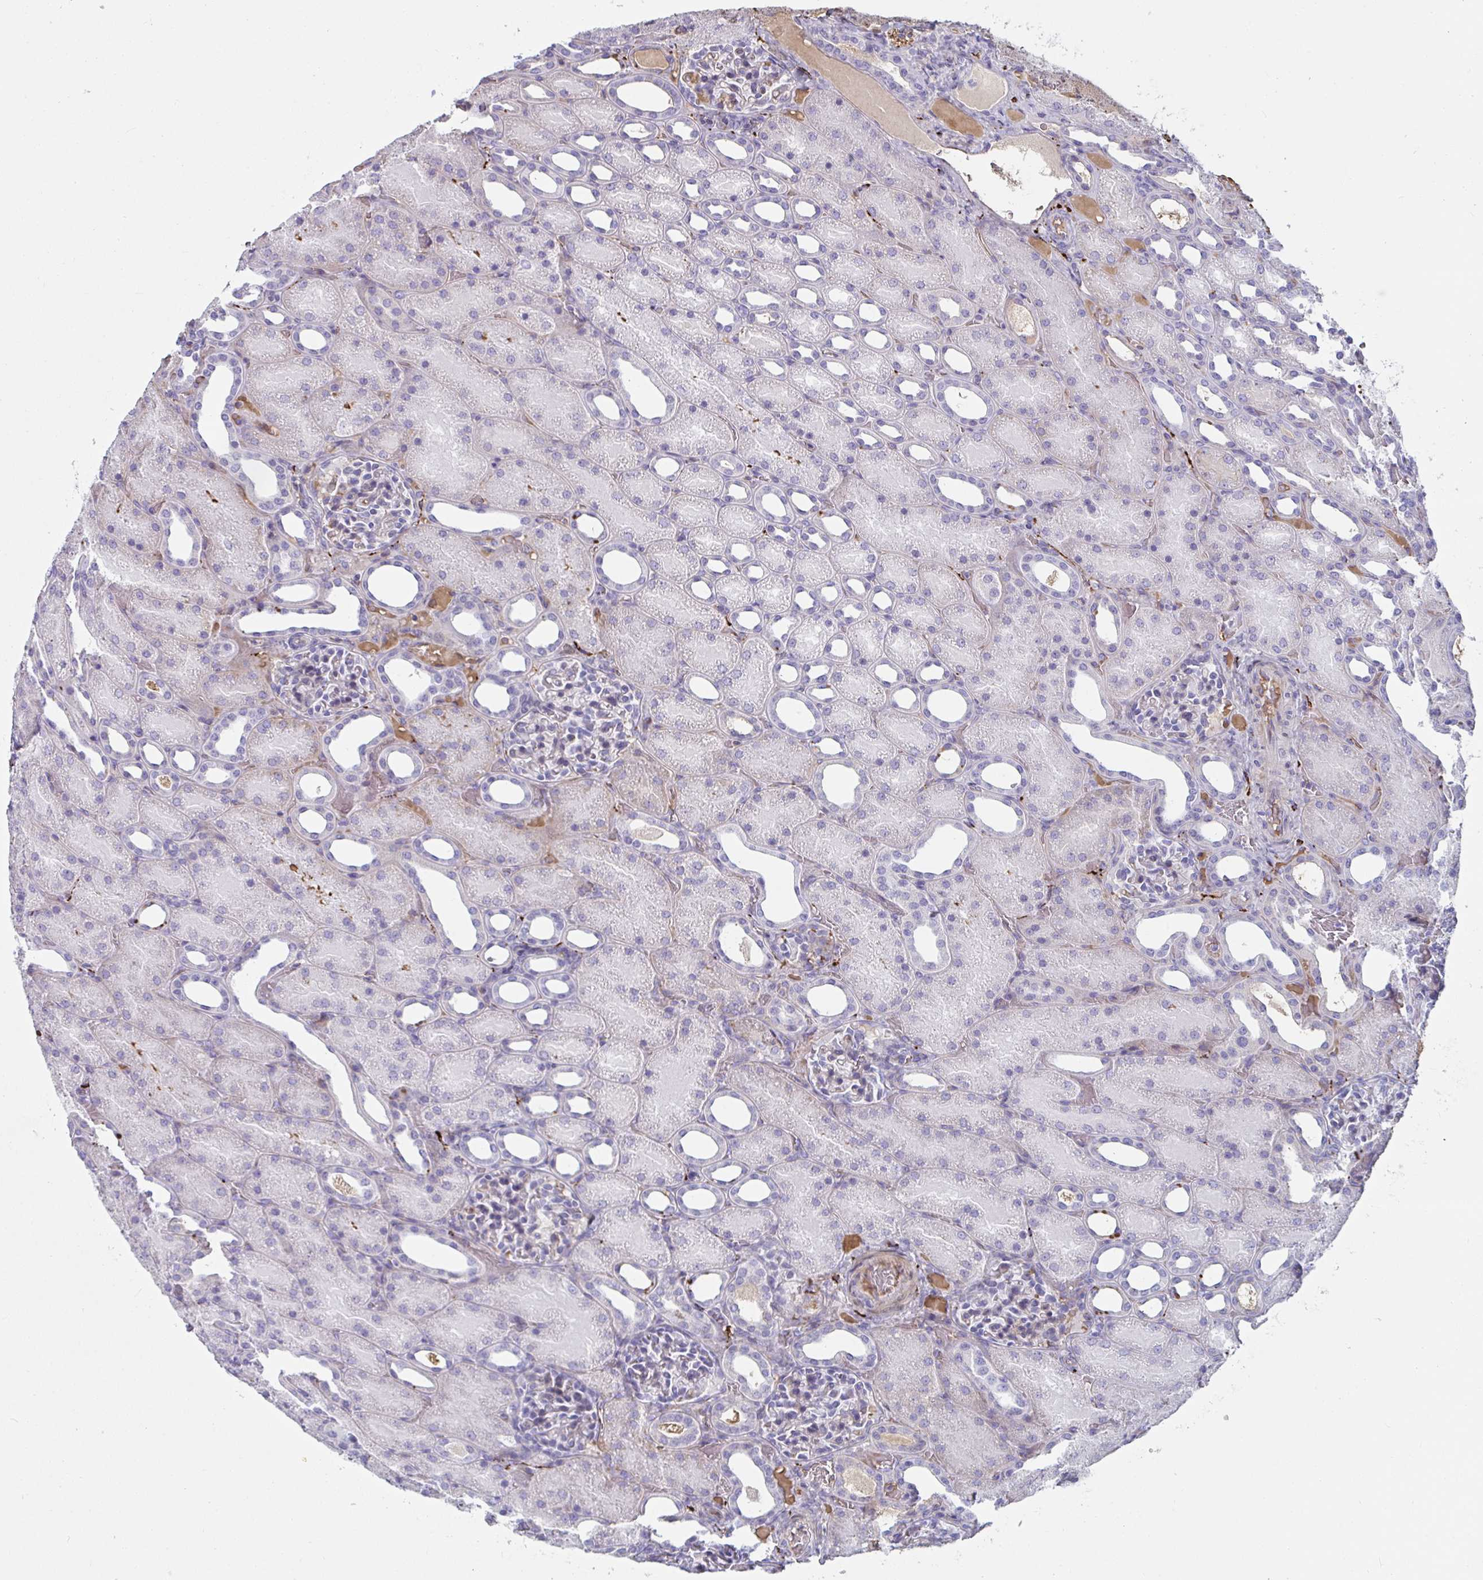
{"staining": {"intensity": "negative", "quantity": "none", "location": "none"}, "tissue": "kidney", "cell_type": "Cells in glomeruli", "image_type": "normal", "snomed": [{"axis": "morphology", "description": "Normal tissue, NOS"}, {"axis": "topography", "description": "Kidney"}], "caption": "Immunohistochemistry (IHC) photomicrograph of normal kidney stained for a protein (brown), which displays no expression in cells in glomeruli.", "gene": "NPY", "patient": {"sex": "male", "age": 2}}